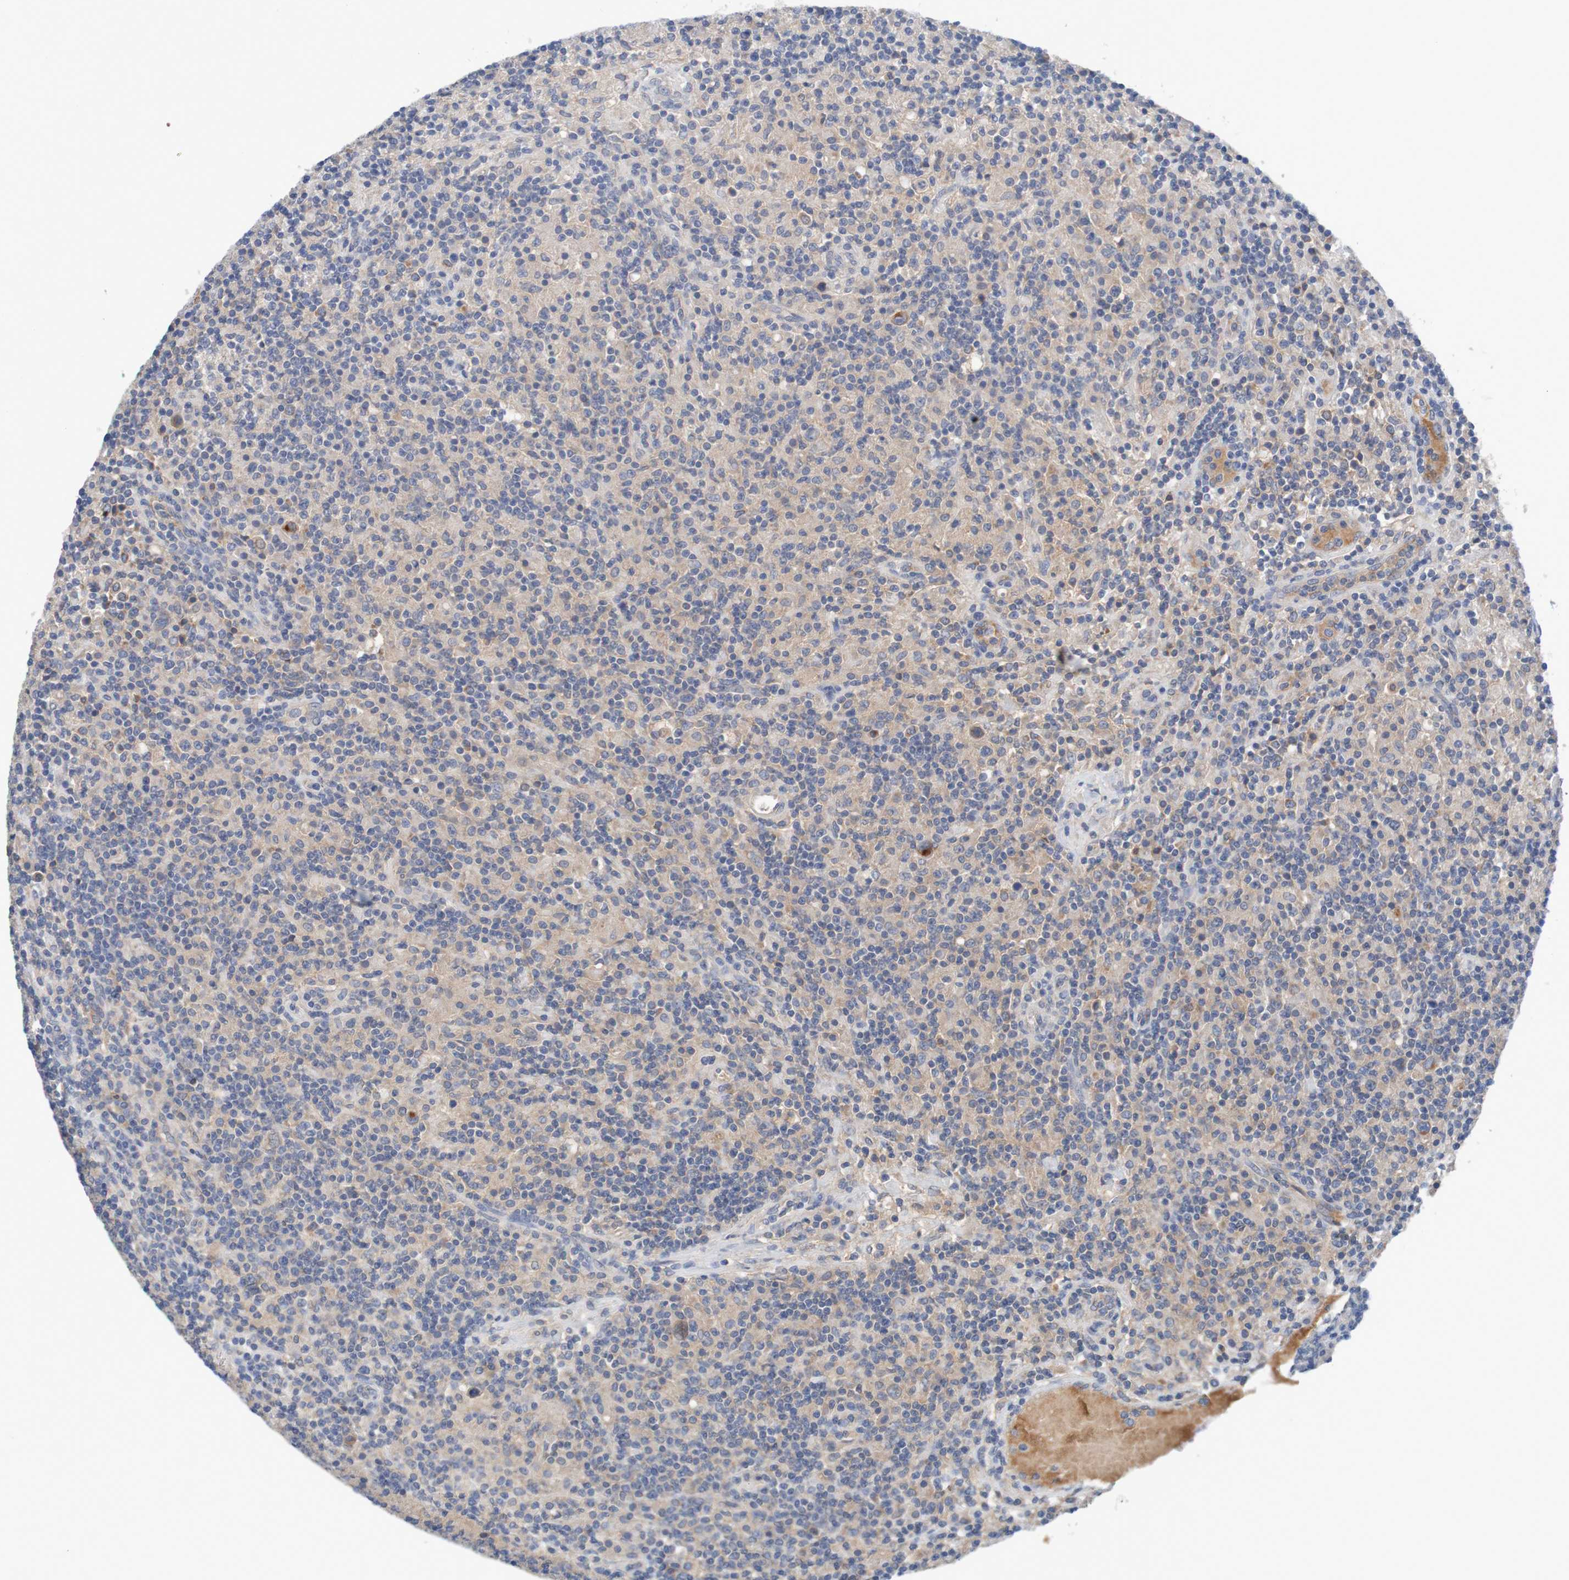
{"staining": {"intensity": "moderate", "quantity": "<25%", "location": "cytoplasmic/membranous"}, "tissue": "lymphoma", "cell_type": "Tumor cells", "image_type": "cancer", "snomed": [{"axis": "morphology", "description": "Hodgkin's disease, NOS"}, {"axis": "topography", "description": "Lymph node"}], "caption": "The micrograph reveals immunohistochemical staining of Hodgkin's disease. There is moderate cytoplasmic/membranous expression is present in approximately <25% of tumor cells. (Stains: DAB (3,3'-diaminobenzidine) in brown, nuclei in blue, Microscopy: brightfield microscopy at high magnification).", "gene": "LTA", "patient": {"sex": "male", "age": 70}}